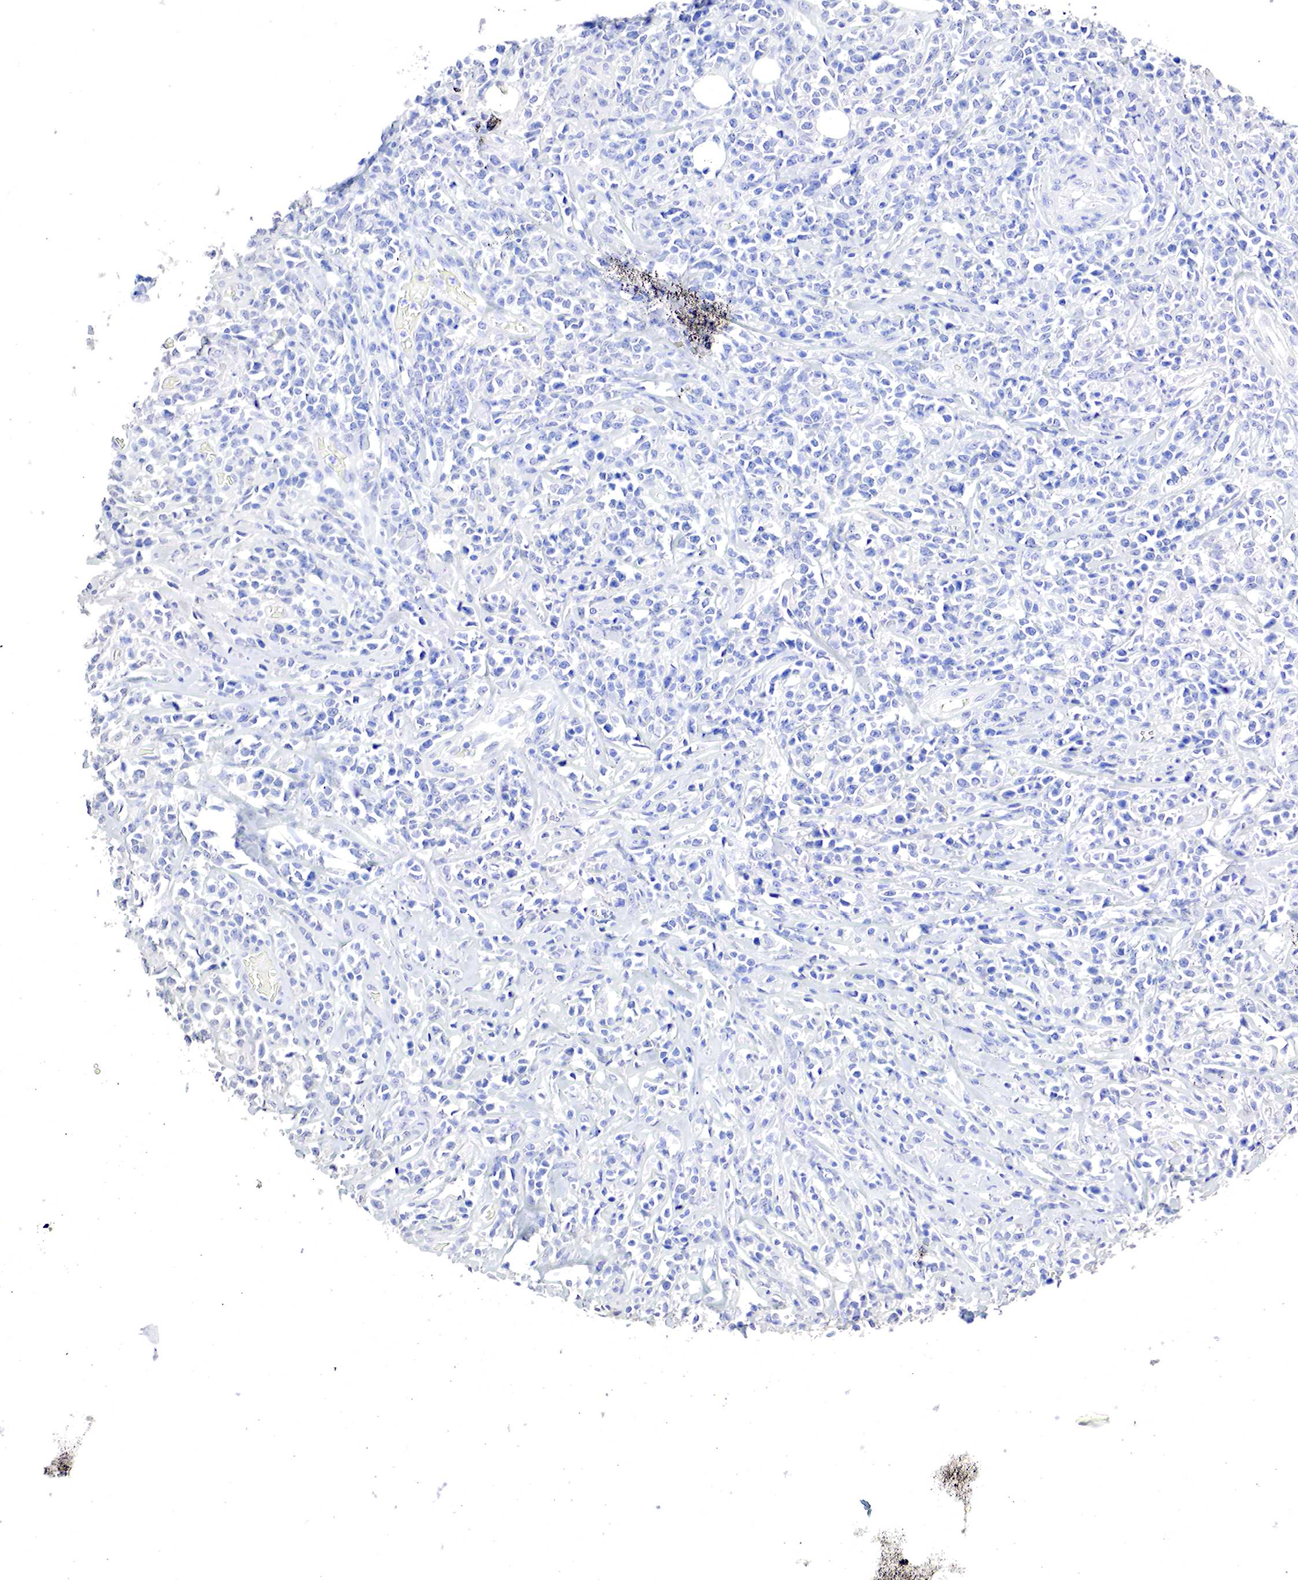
{"staining": {"intensity": "negative", "quantity": "none", "location": "none"}, "tissue": "lymphoma", "cell_type": "Tumor cells", "image_type": "cancer", "snomed": [{"axis": "morphology", "description": "Malignant lymphoma, non-Hodgkin's type, High grade"}, {"axis": "topography", "description": "Colon"}], "caption": "An immunohistochemistry image of high-grade malignant lymphoma, non-Hodgkin's type is shown. There is no staining in tumor cells of high-grade malignant lymphoma, non-Hodgkin's type.", "gene": "OTC", "patient": {"sex": "male", "age": 82}}